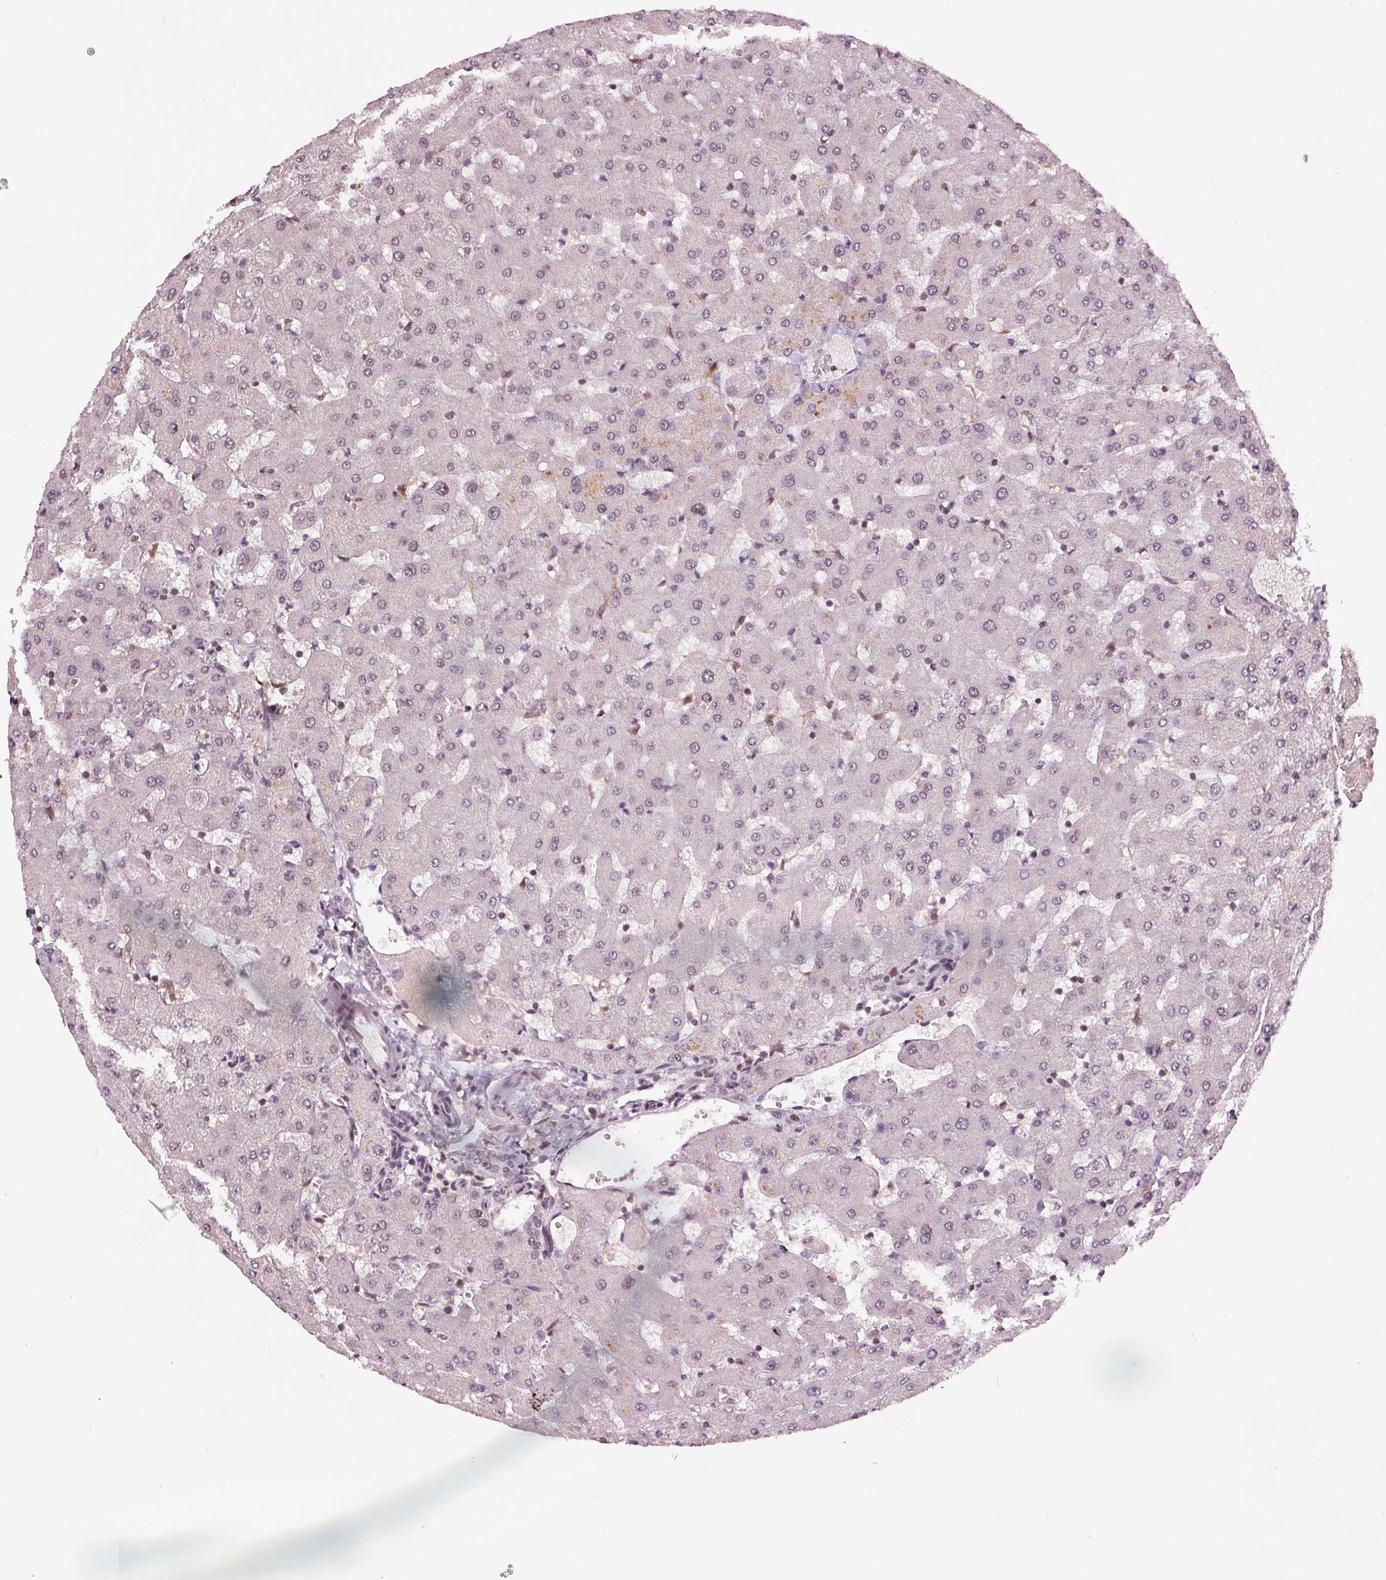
{"staining": {"intensity": "negative", "quantity": "none", "location": "none"}, "tissue": "liver", "cell_type": "Cholangiocytes", "image_type": "normal", "snomed": [{"axis": "morphology", "description": "Normal tissue, NOS"}, {"axis": "topography", "description": "Liver"}], "caption": "The IHC image has no significant expression in cholangiocytes of liver.", "gene": "DDX11", "patient": {"sex": "female", "age": 63}}